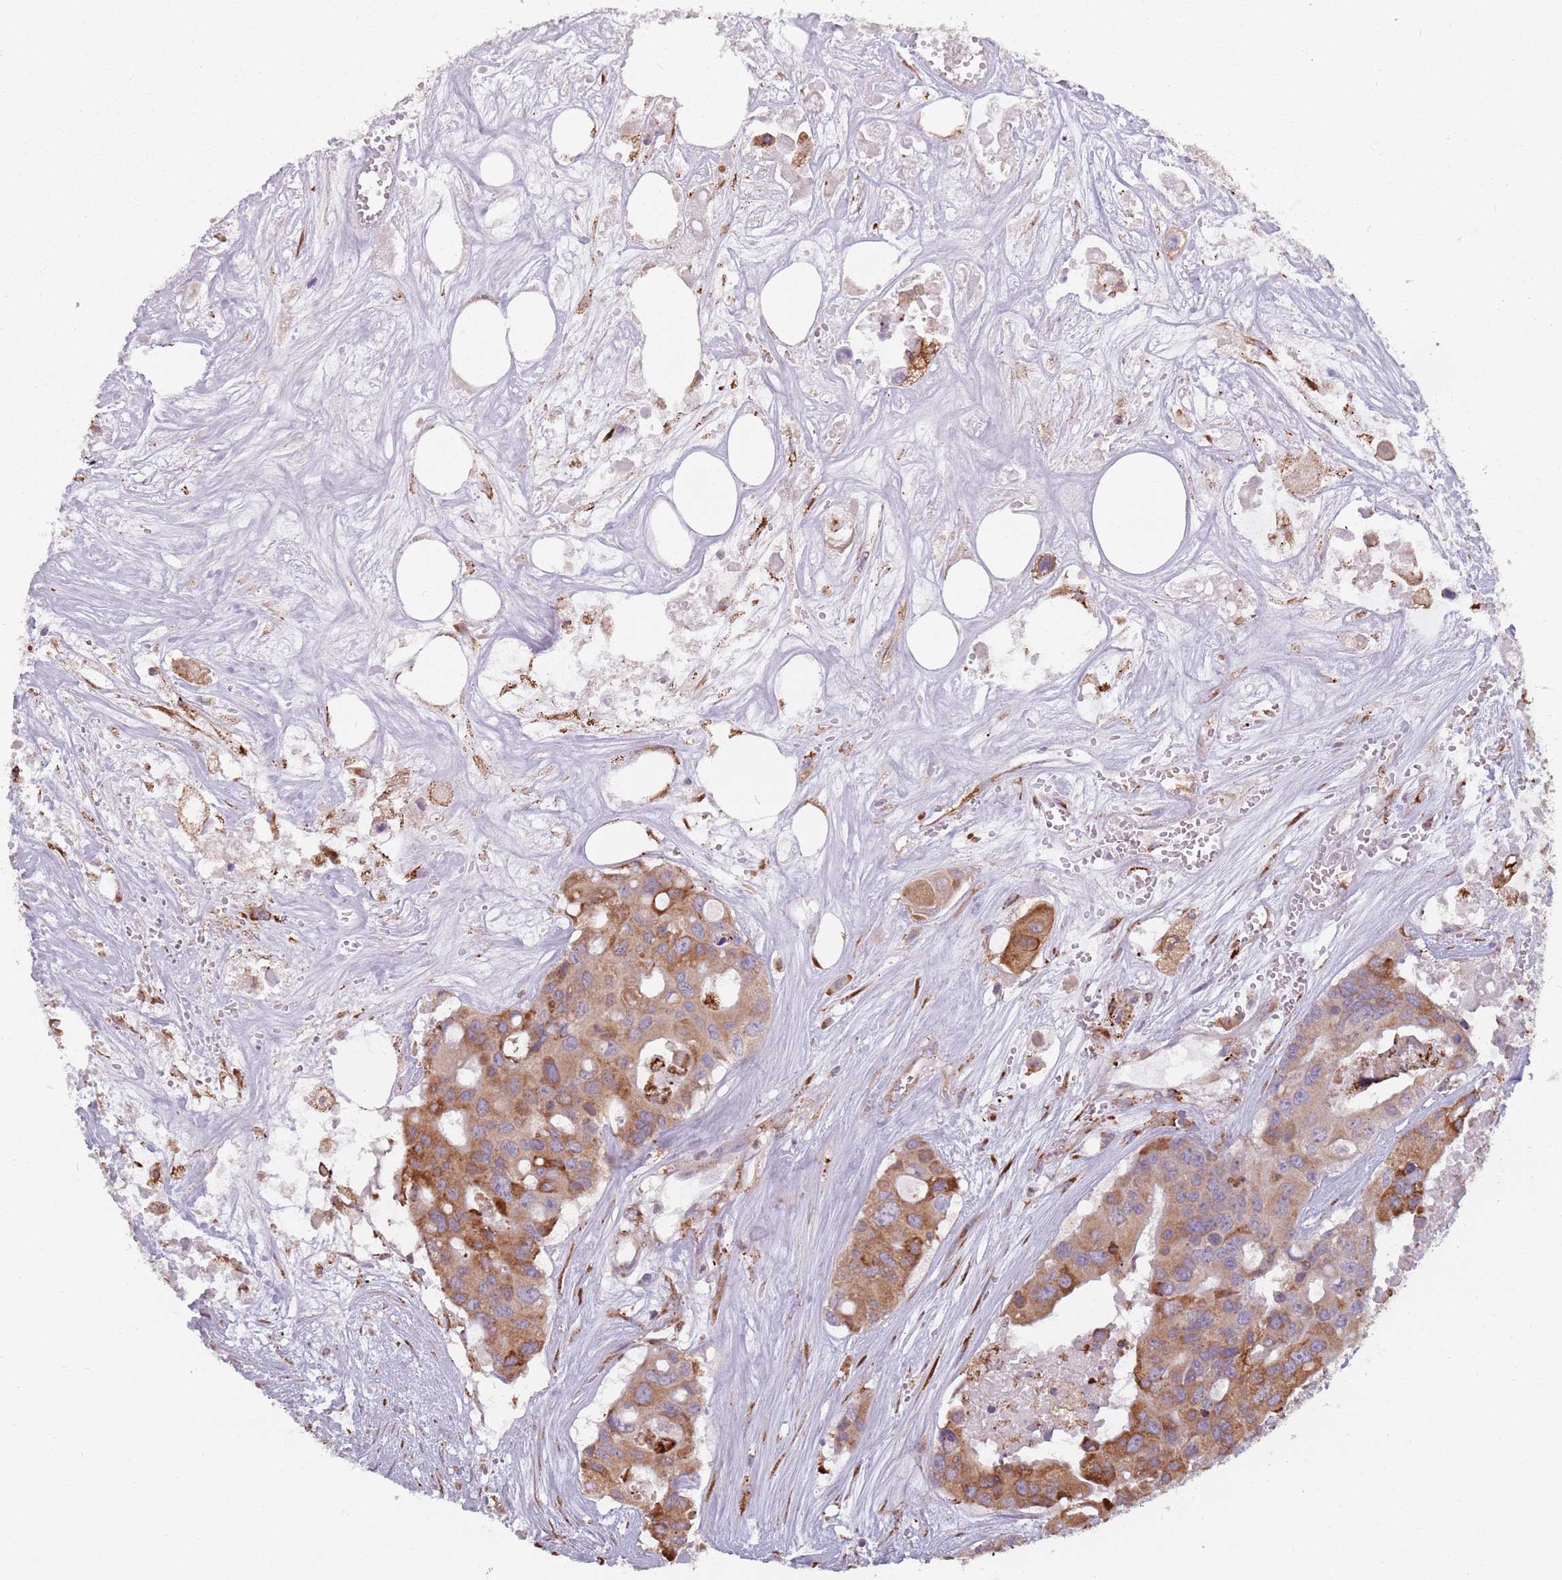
{"staining": {"intensity": "moderate", "quantity": ">75%", "location": "cytoplasmic/membranous"}, "tissue": "colorectal cancer", "cell_type": "Tumor cells", "image_type": "cancer", "snomed": [{"axis": "morphology", "description": "Adenocarcinoma, NOS"}, {"axis": "topography", "description": "Colon"}], "caption": "Approximately >75% of tumor cells in human colorectal cancer (adenocarcinoma) reveal moderate cytoplasmic/membranous protein expression as visualized by brown immunohistochemical staining.", "gene": "RPS9", "patient": {"sex": "male", "age": 77}}